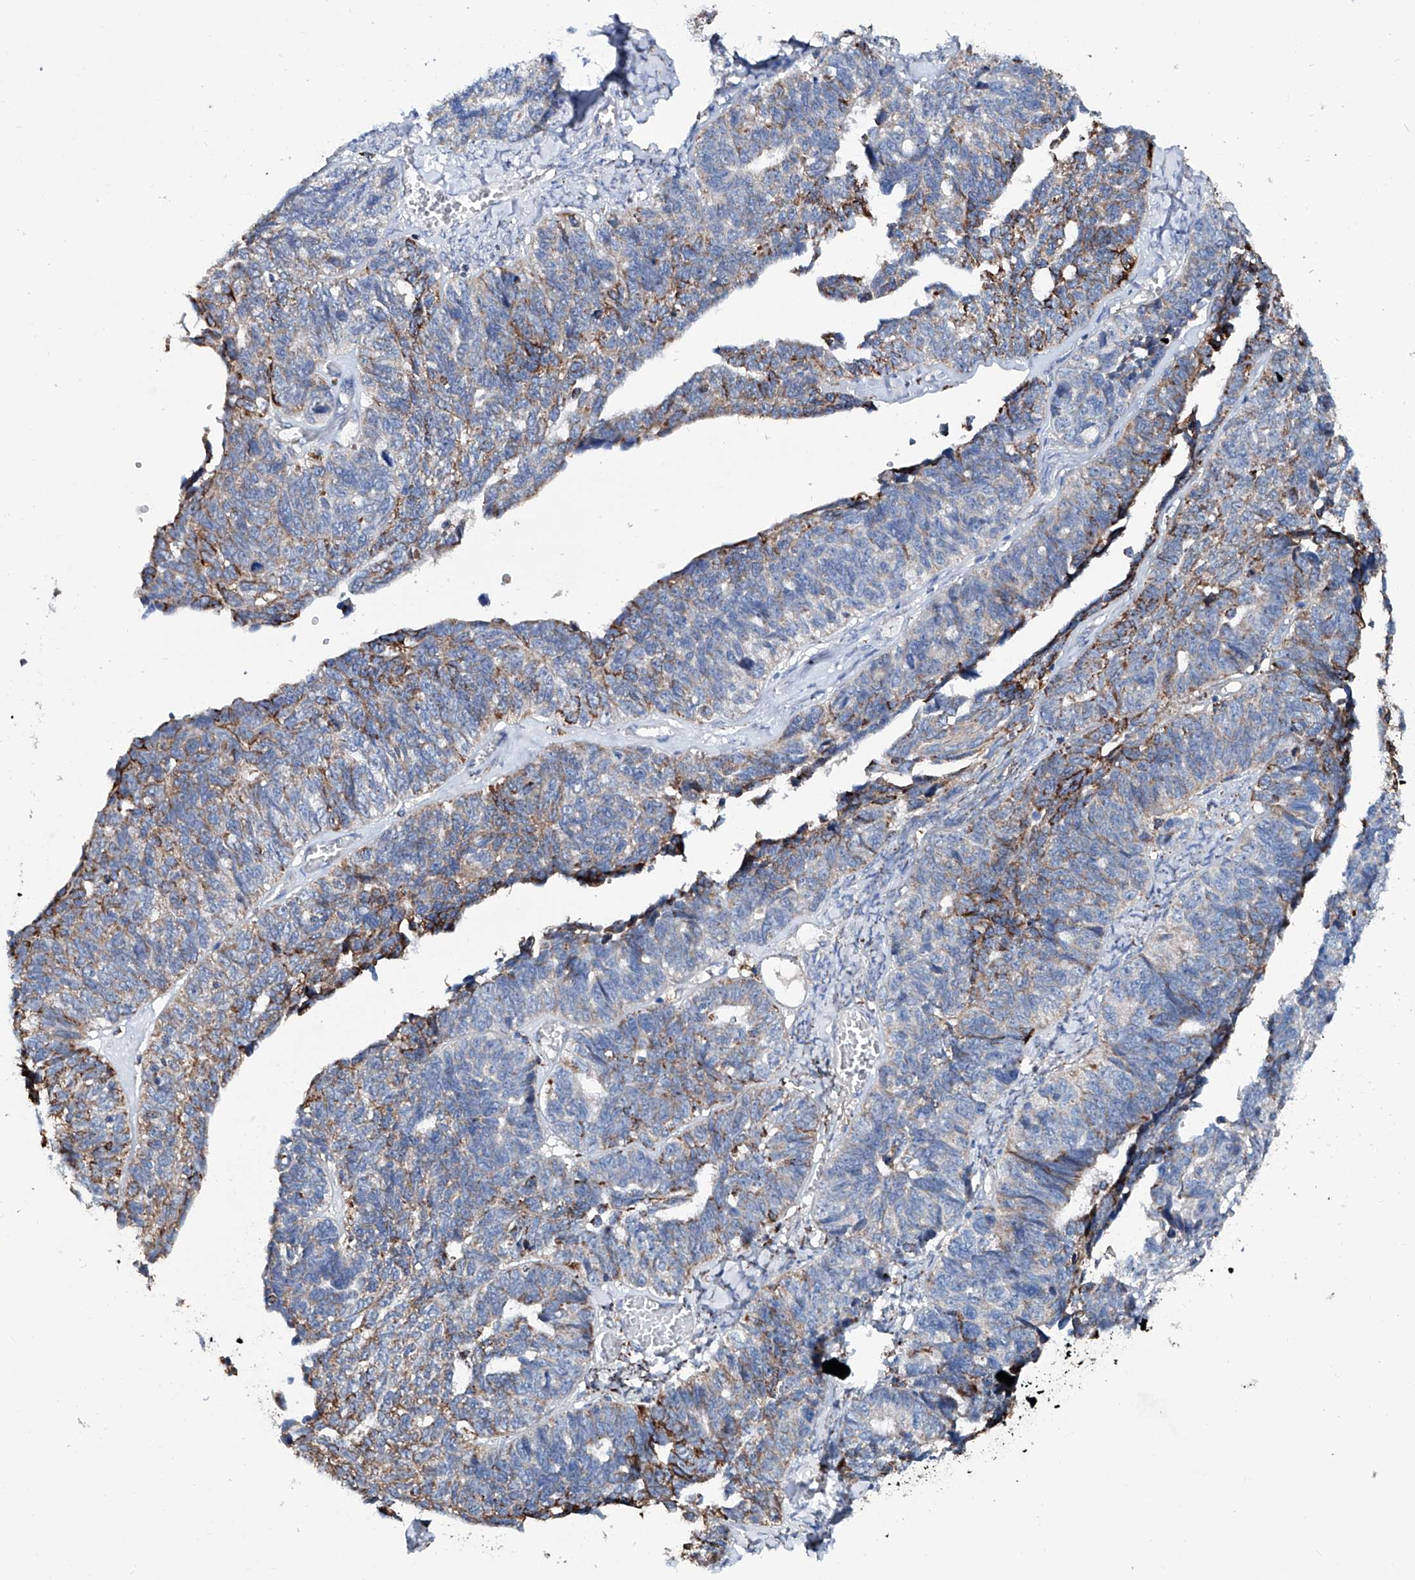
{"staining": {"intensity": "moderate", "quantity": "25%-75%", "location": "cytoplasmic/membranous"}, "tissue": "ovarian cancer", "cell_type": "Tumor cells", "image_type": "cancer", "snomed": [{"axis": "morphology", "description": "Cystadenocarcinoma, serous, NOS"}, {"axis": "topography", "description": "Ovary"}], "caption": "Immunohistochemical staining of human serous cystadenocarcinoma (ovarian) exhibits medium levels of moderate cytoplasmic/membranous protein expression in about 25%-75% of tumor cells.", "gene": "NHS", "patient": {"sex": "female", "age": 79}}